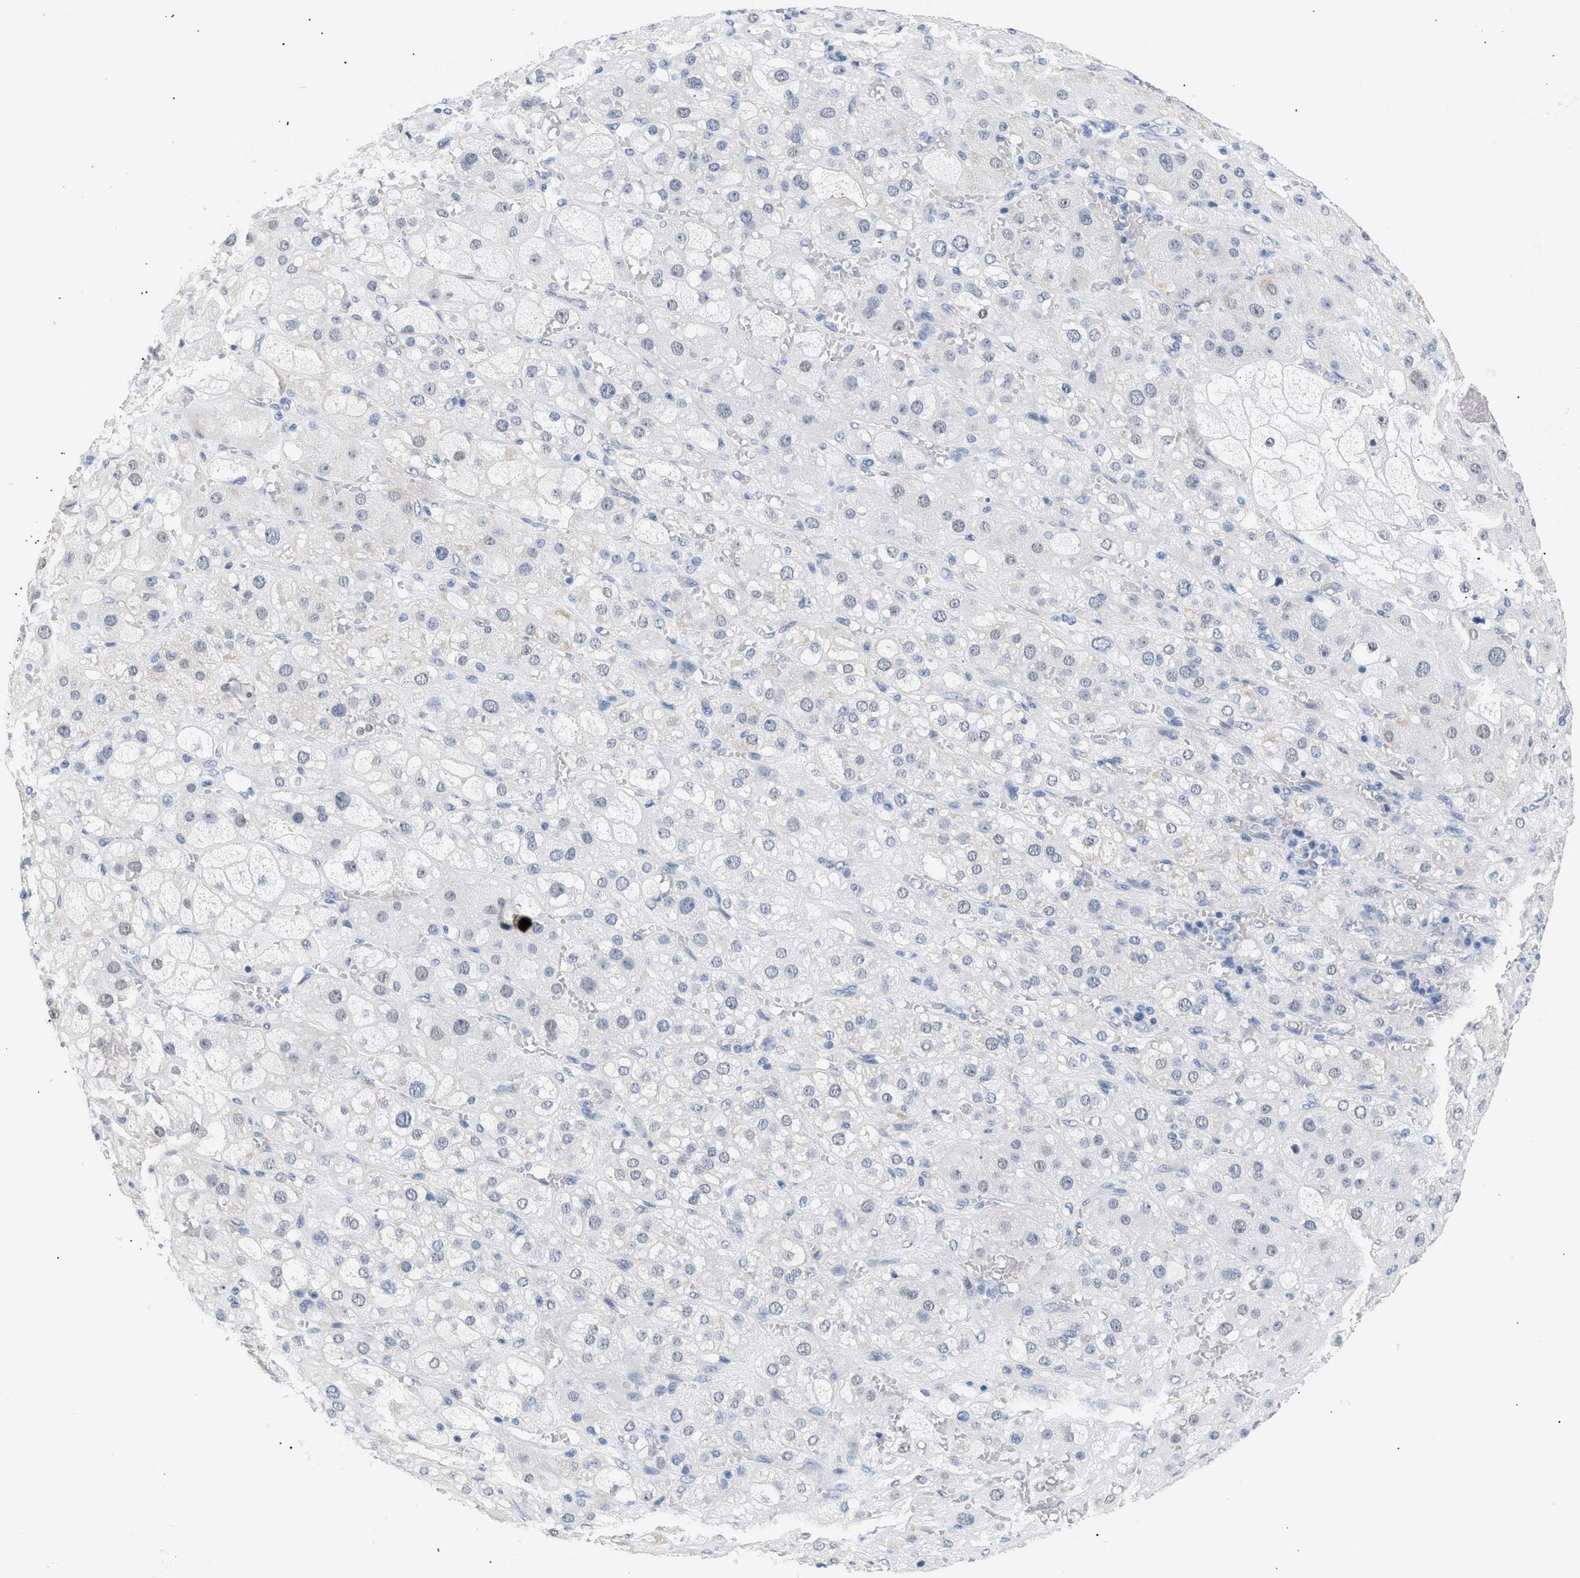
{"staining": {"intensity": "negative", "quantity": "none", "location": "none"}, "tissue": "adrenal gland", "cell_type": "Glandular cells", "image_type": "normal", "snomed": [{"axis": "morphology", "description": "Normal tissue, NOS"}, {"axis": "topography", "description": "Adrenal gland"}], "caption": "Adrenal gland stained for a protein using immunohistochemistry (IHC) exhibits no expression glandular cells.", "gene": "ELN", "patient": {"sex": "female", "age": 47}}